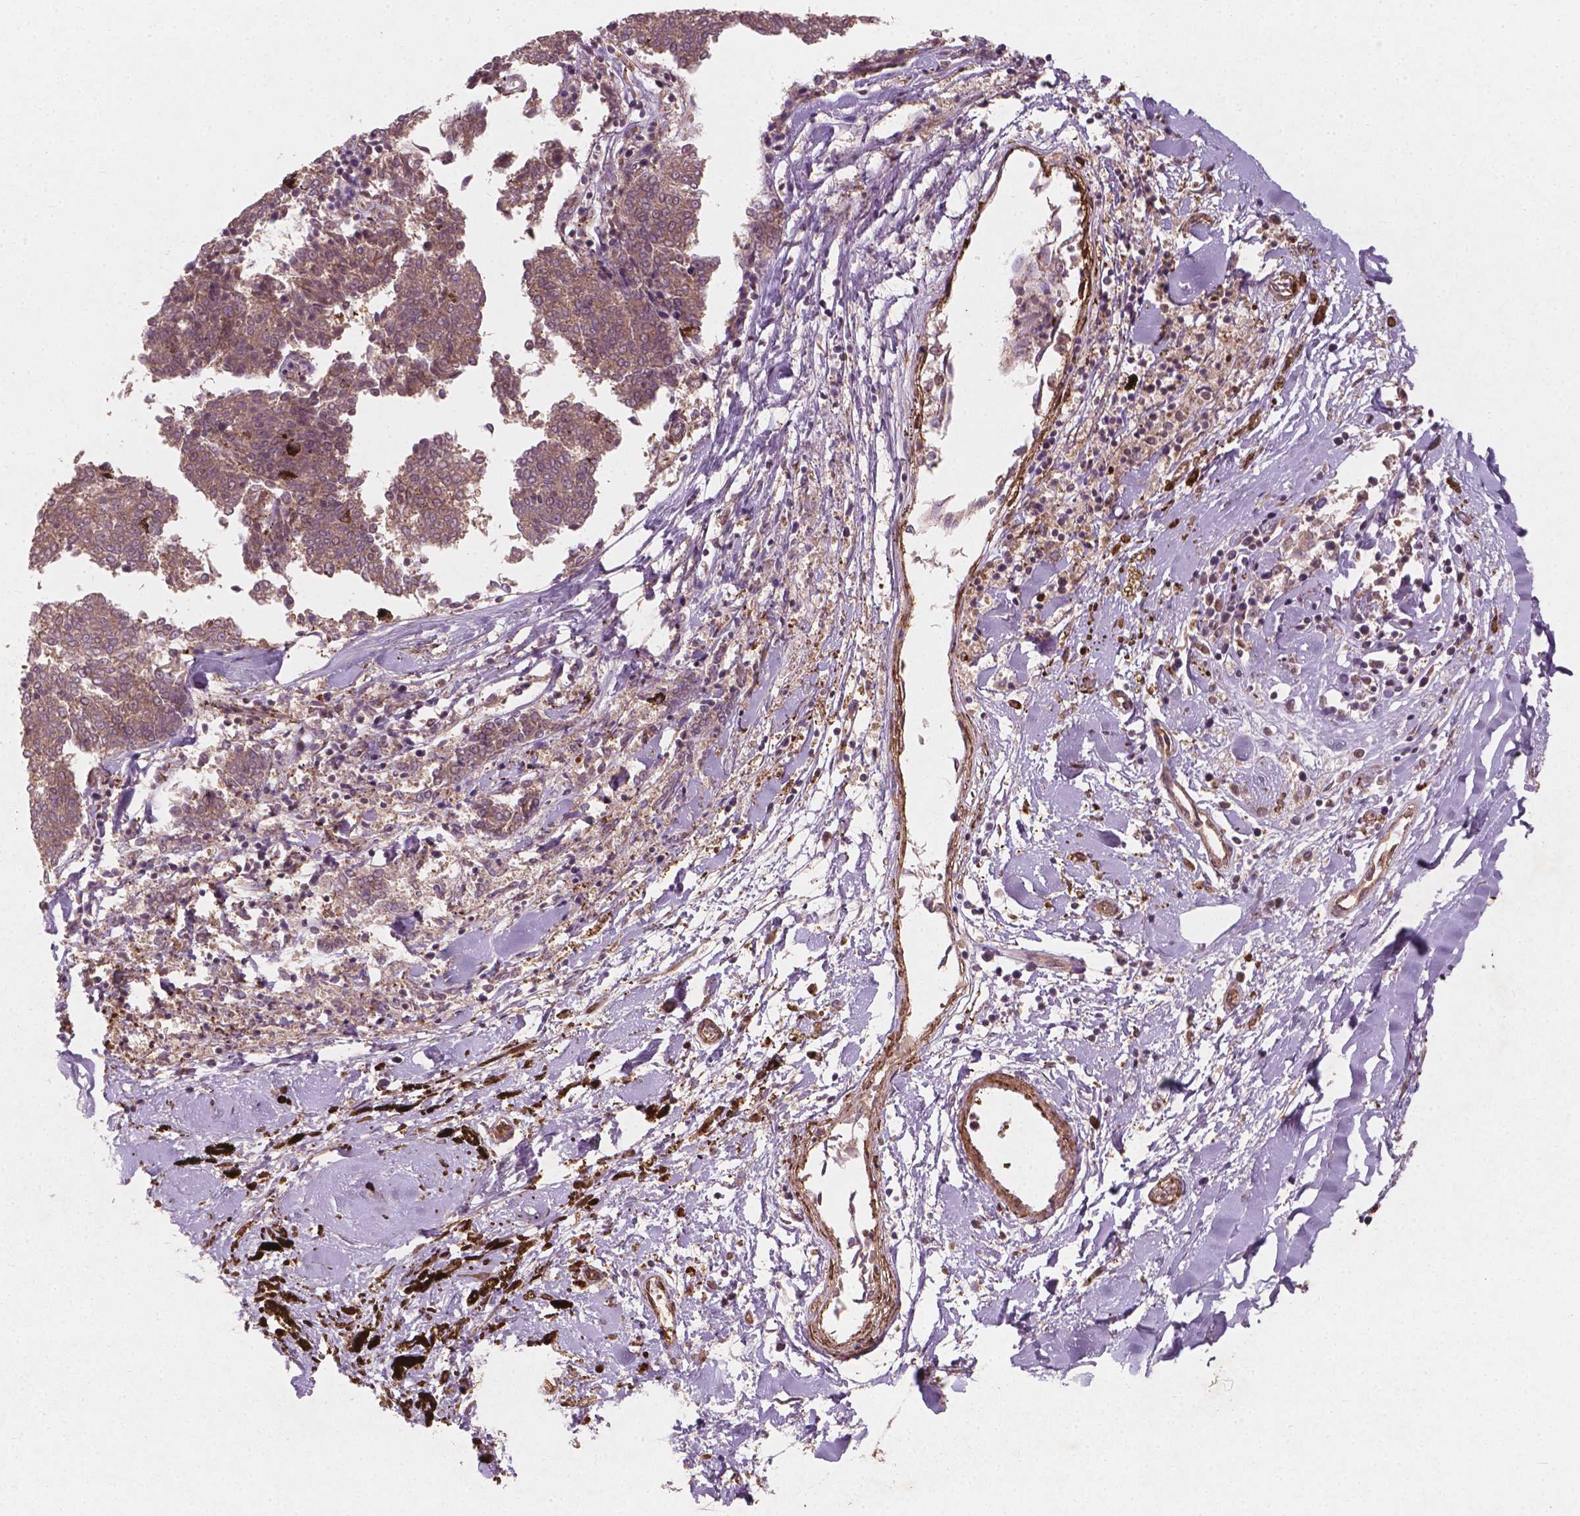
{"staining": {"intensity": "weak", "quantity": ">75%", "location": "cytoplasmic/membranous"}, "tissue": "melanoma", "cell_type": "Tumor cells", "image_type": "cancer", "snomed": [{"axis": "morphology", "description": "Malignant melanoma, NOS"}, {"axis": "topography", "description": "Skin"}], "caption": "Melanoma stained with a protein marker exhibits weak staining in tumor cells.", "gene": "CYFIP2", "patient": {"sex": "female", "age": 72}}